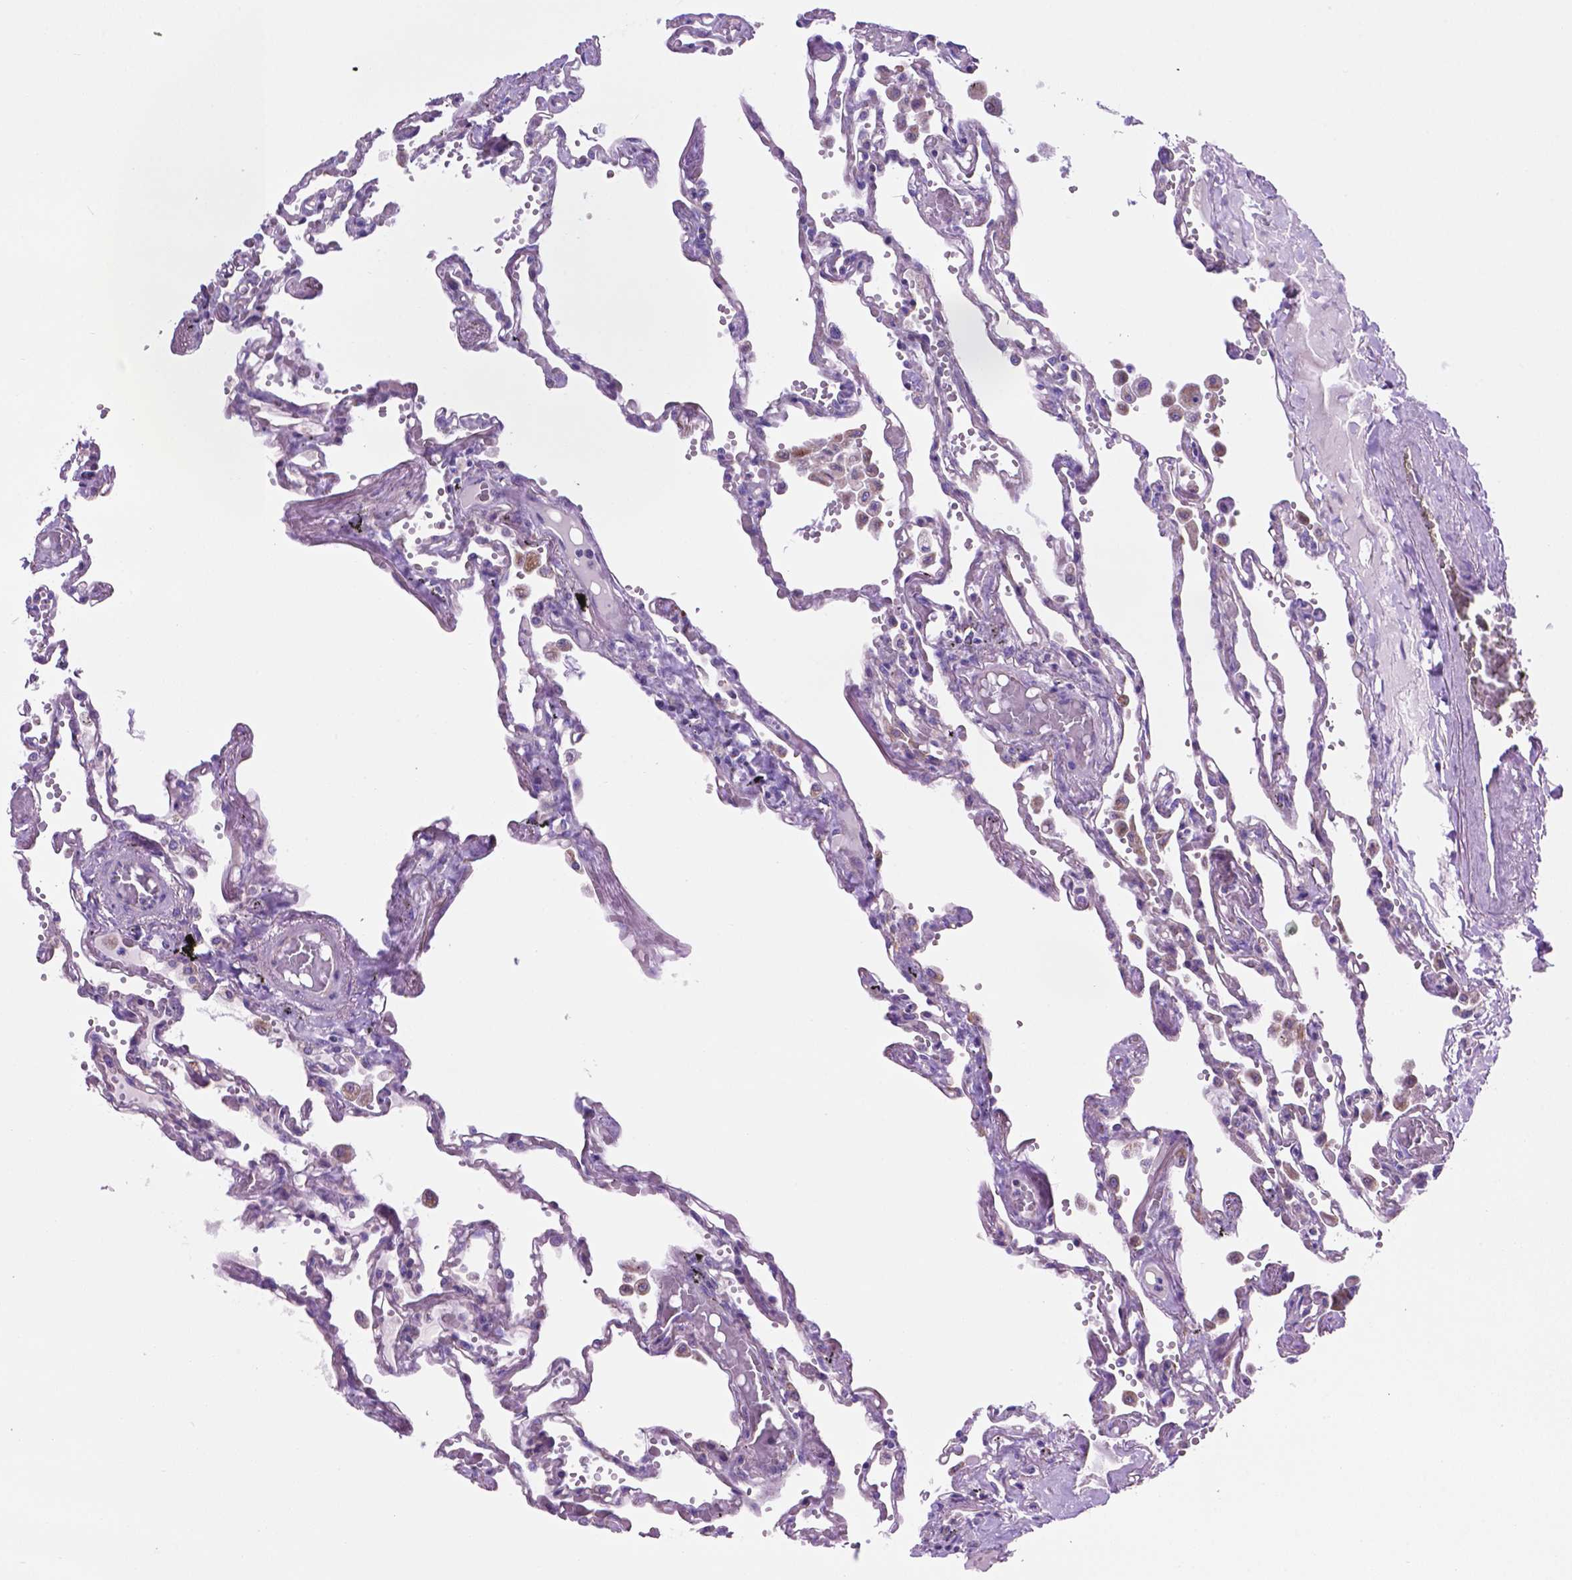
{"staining": {"intensity": "weak", "quantity": "<25%", "location": "cytoplasmic/membranous"}, "tissue": "lung", "cell_type": "Alveolar cells", "image_type": "normal", "snomed": [{"axis": "morphology", "description": "Normal tissue, NOS"}, {"axis": "morphology", "description": "Adenocarcinoma, NOS"}, {"axis": "topography", "description": "Cartilage tissue"}, {"axis": "topography", "description": "Lung"}], "caption": "Immunohistochemistry (IHC) histopathology image of normal lung: lung stained with DAB demonstrates no significant protein expression in alveolar cells.", "gene": "TMEM121B", "patient": {"sex": "female", "age": 67}}